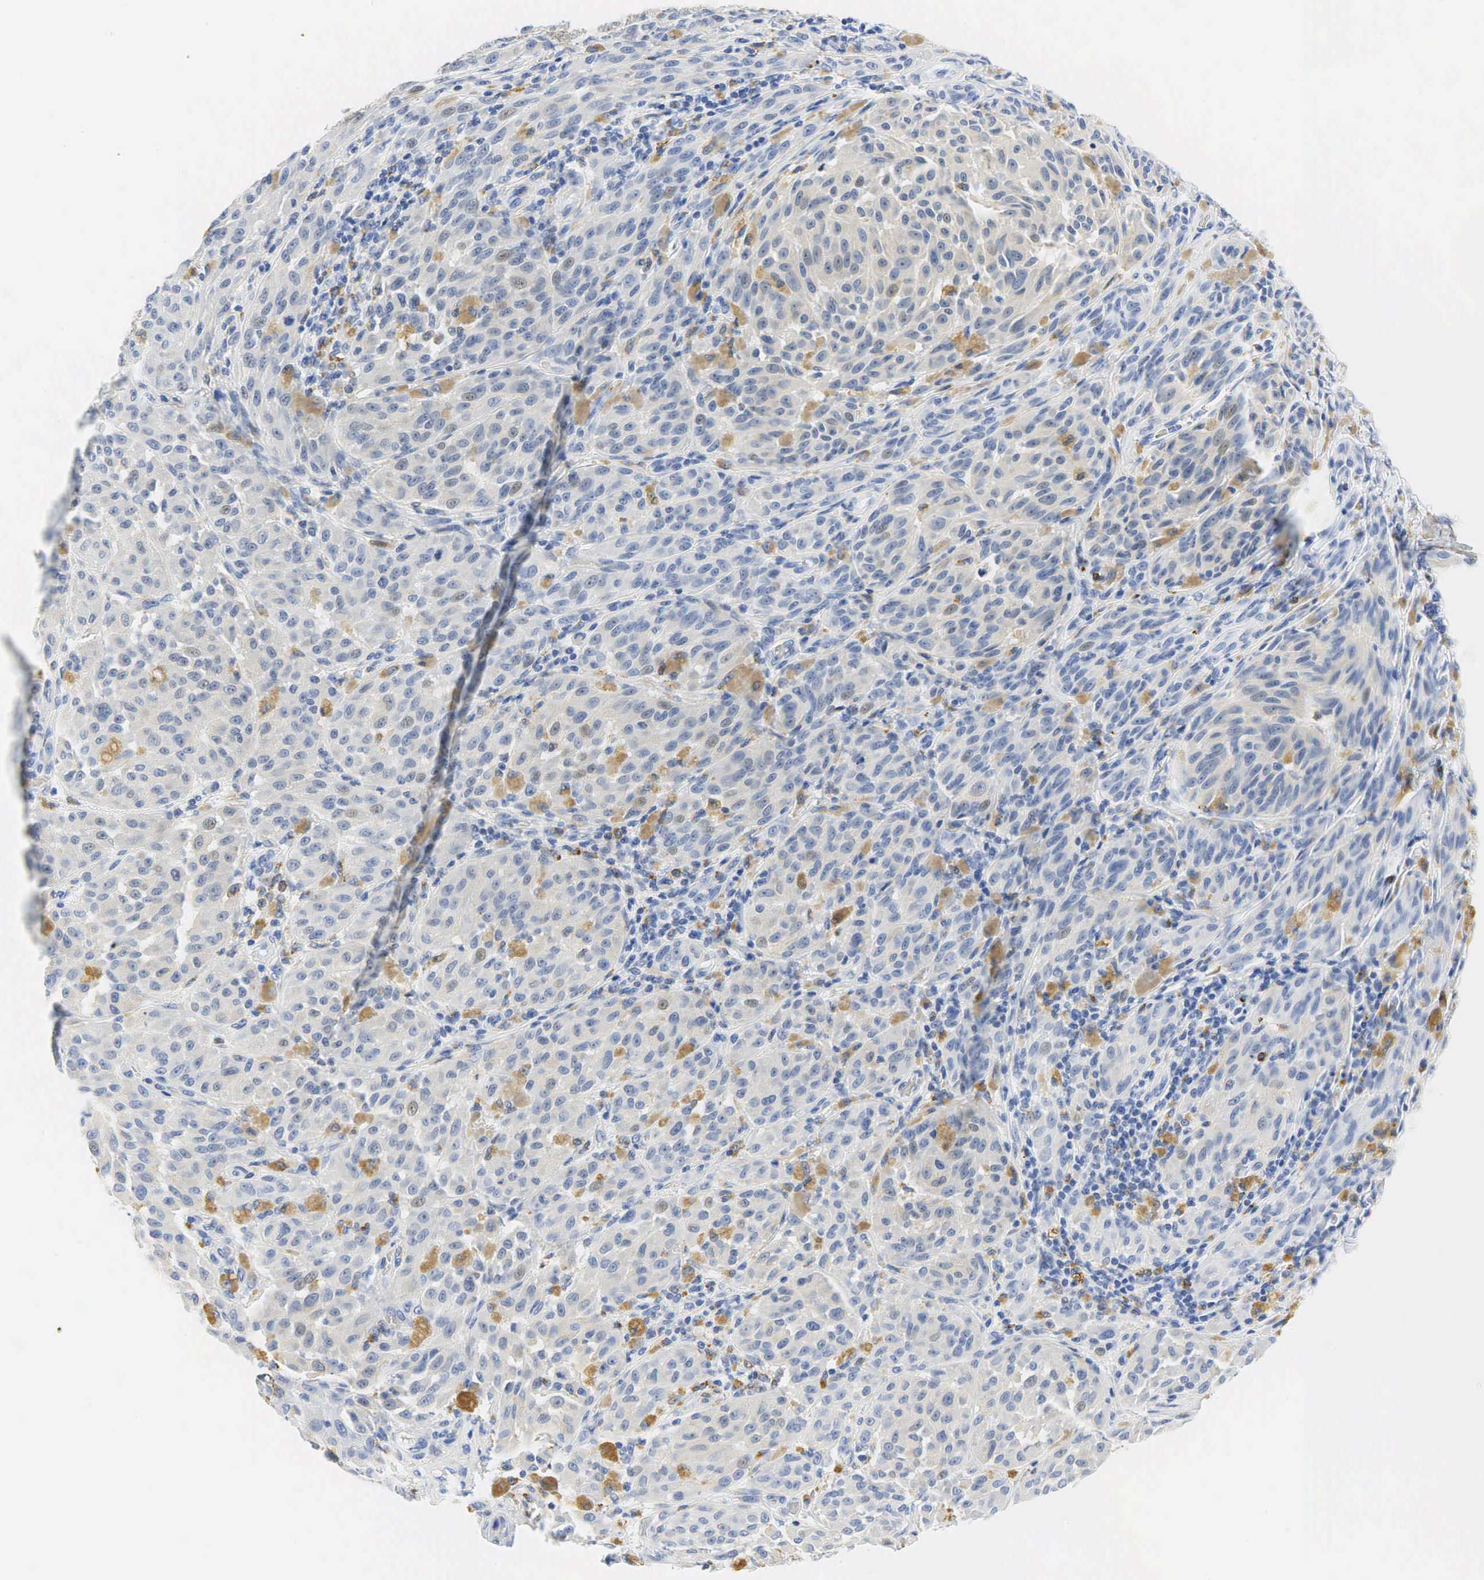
{"staining": {"intensity": "weak", "quantity": "<25%", "location": "cytoplasmic/membranous,nuclear"}, "tissue": "melanoma", "cell_type": "Tumor cells", "image_type": "cancer", "snomed": [{"axis": "morphology", "description": "Malignant melanoma, NOS"}, {"axis": "topography", "description": "Skin"}], "caption": "High power microscopy image of an IHC histopathology image of melanoma, revealing no significant staining in tumor cells.", "gene": "CD68", "patient": {"sex": "male", "age": 44}}